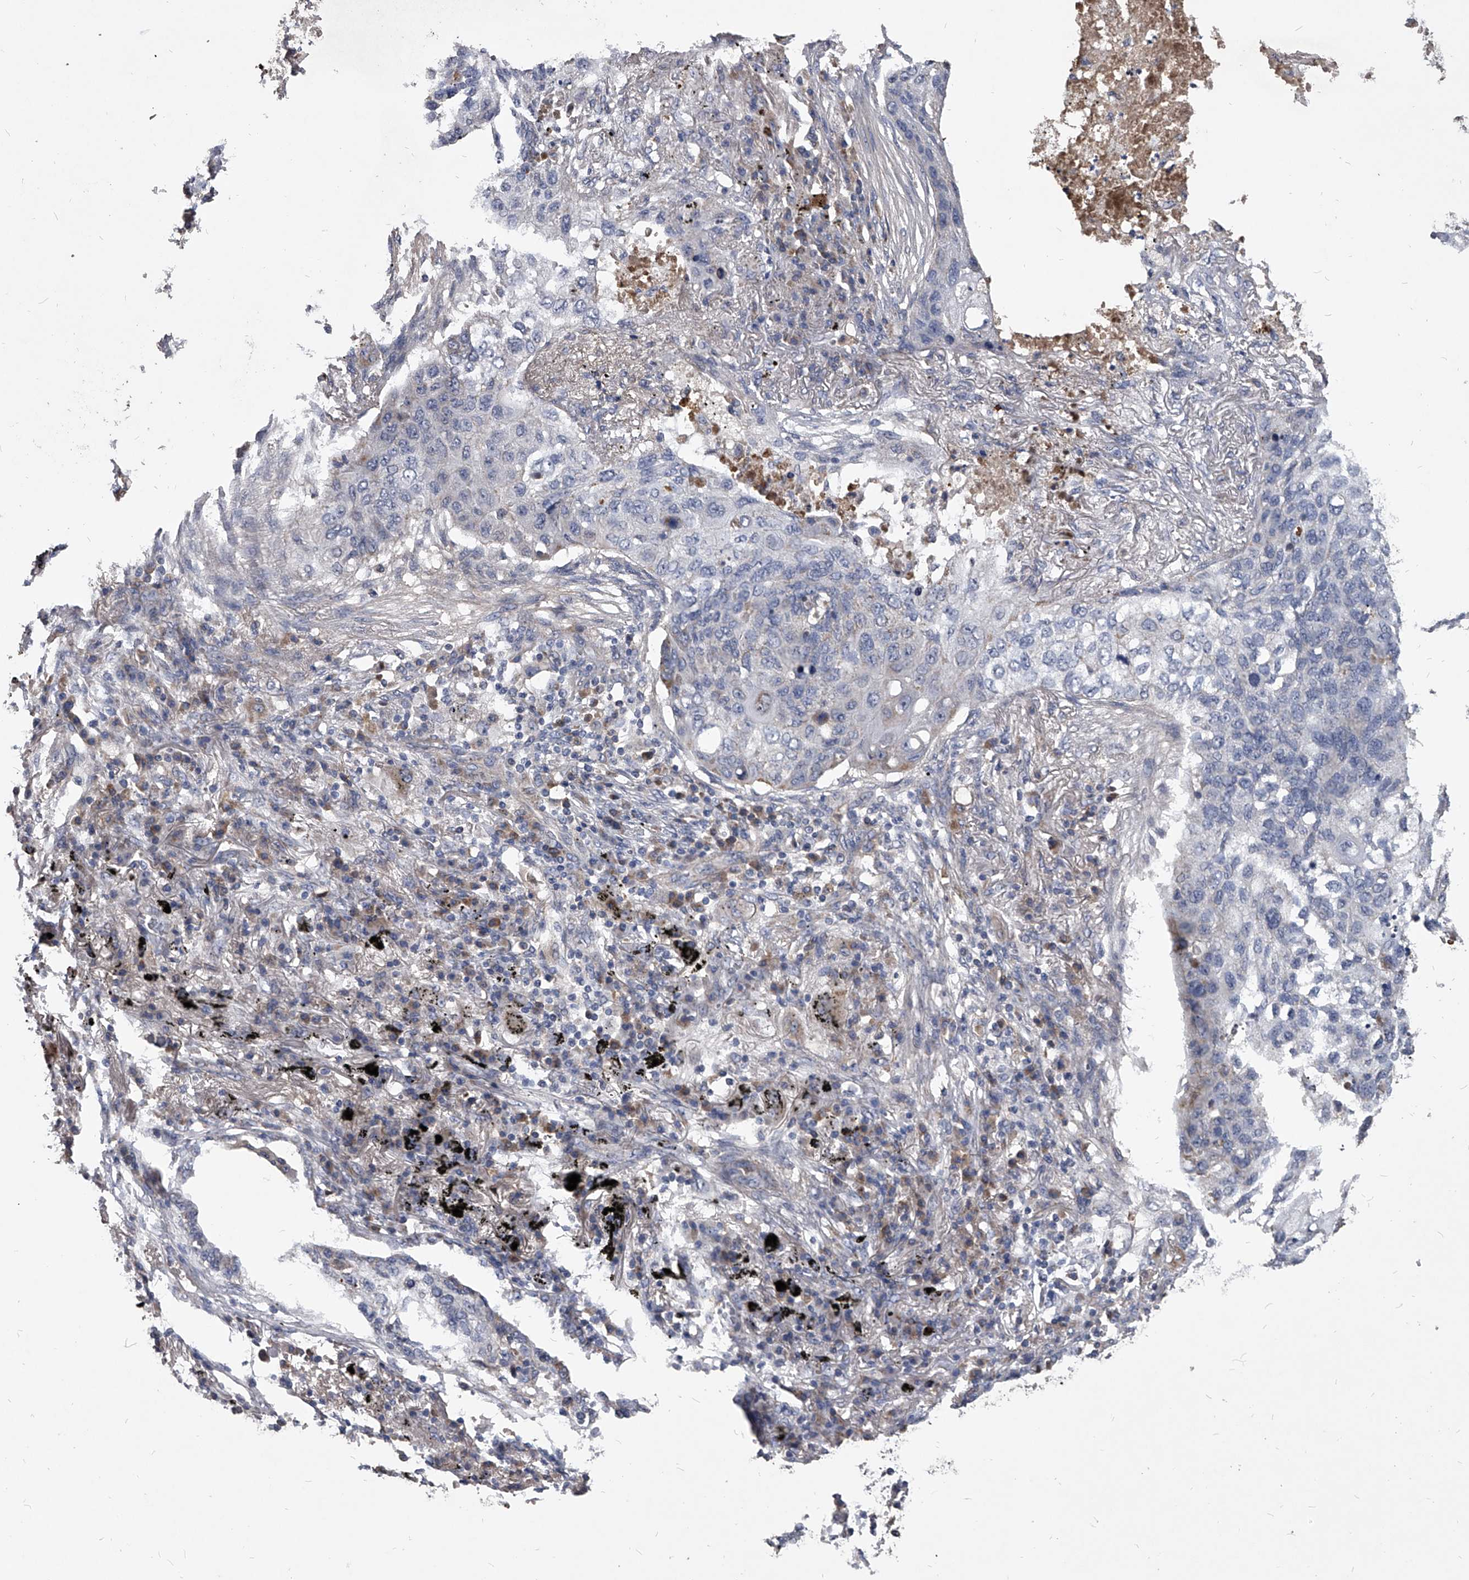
{"staining": {"intensity": "negative", "quantity": "none", "location": "none"}, "tissue": "lung cancer", "cell_type": "Tumor cells", "image_type": "cancer", "snomed": [{"axis": "morphology", "description": "Squamous cell carcinoma, NOS"}, {"axis": "topography", "description": "Lung"}], "caption": "The image exhibits no significant expression in tumor cells of lung squamous cell carcinoma.", "gene": "NRP1", "patient": {"sex": "female", "age": 63}}